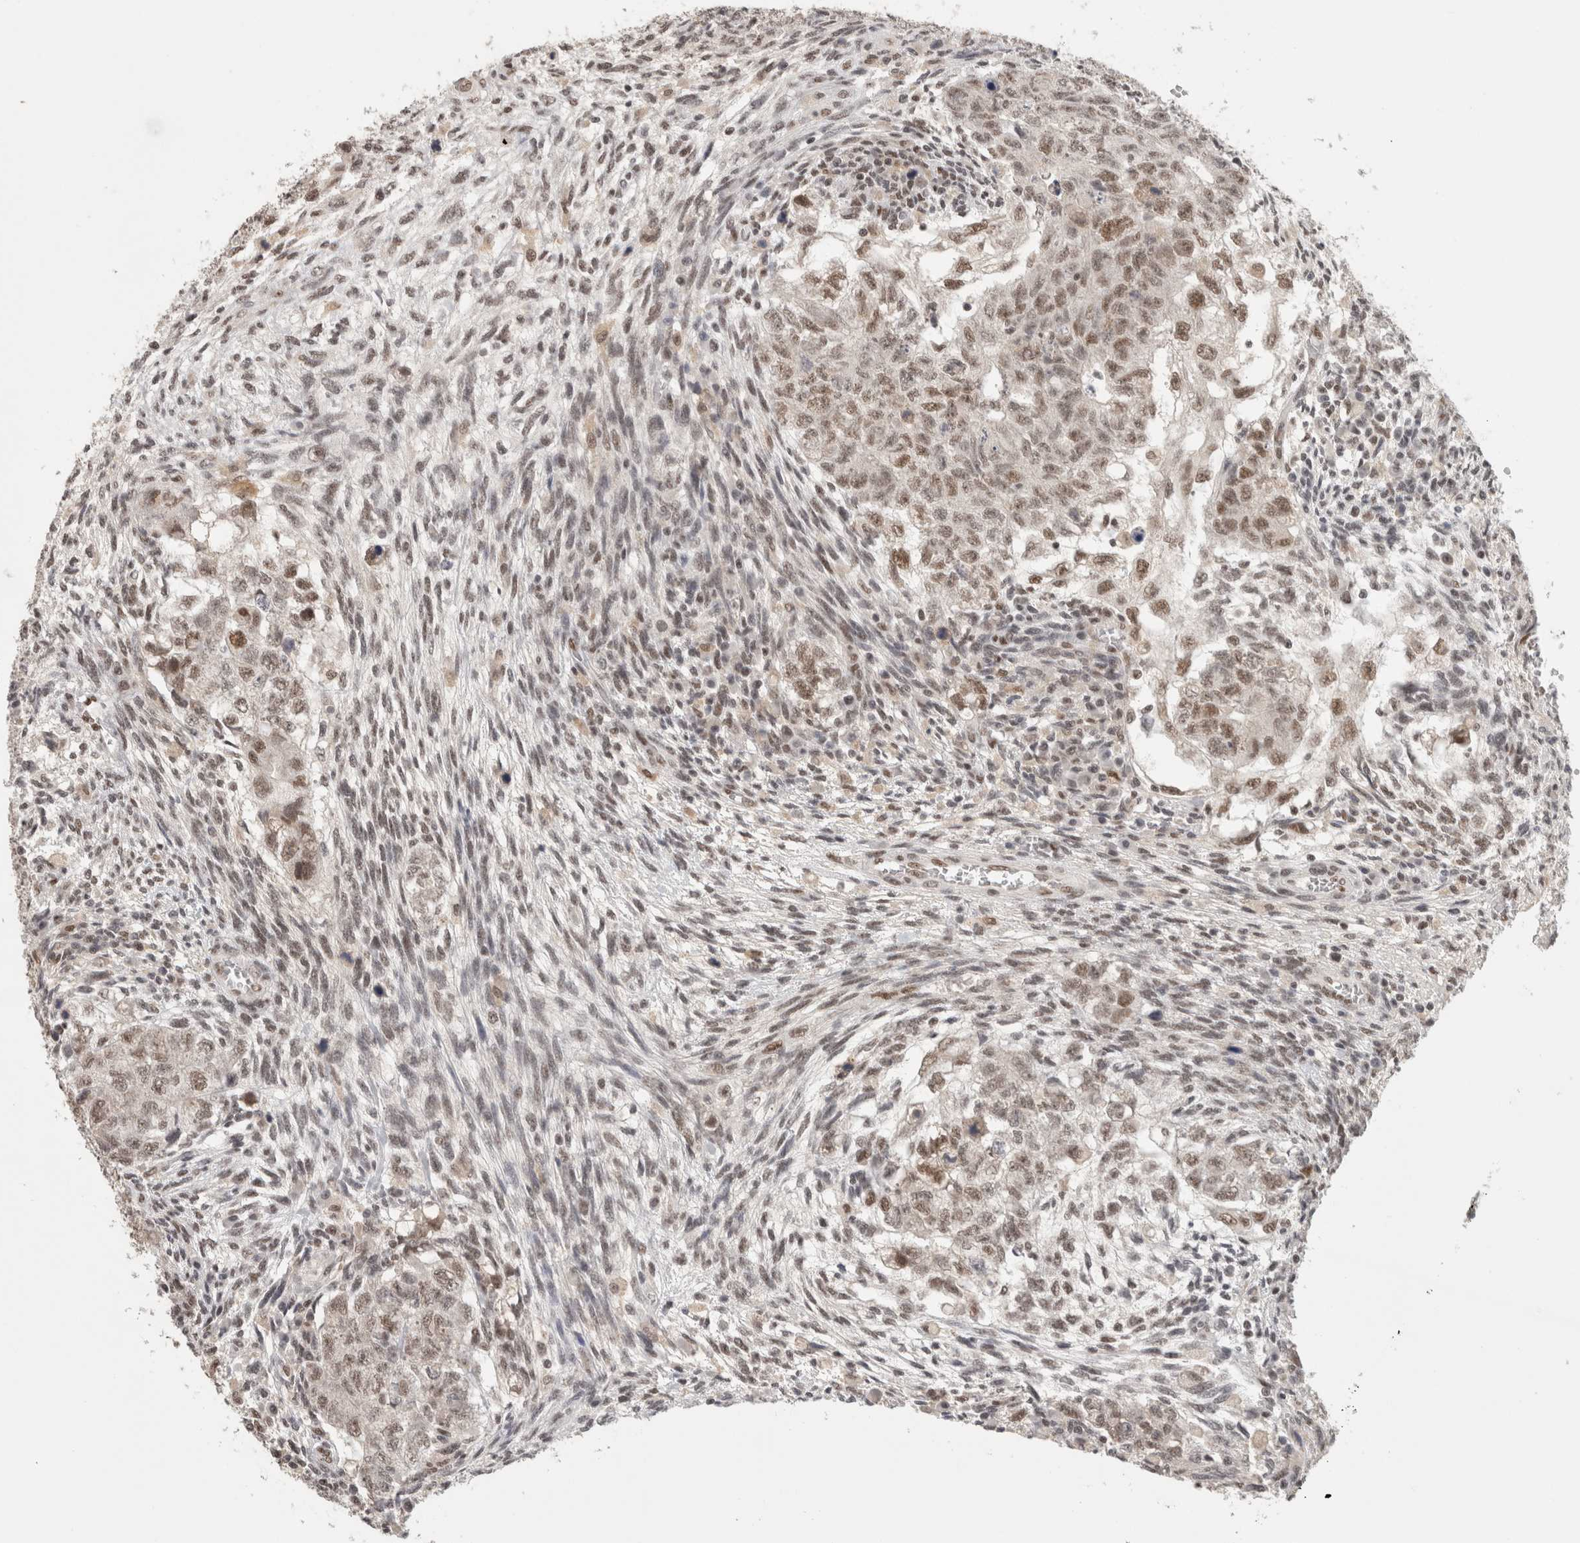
{"staining": {"intensity": "weak", "quantity": ">75%", "location": "nuclear"}, "tissue": "testis cancer", "cell_type": "Tumor cells", "image_type": "cancer", "snomed": [{"axis": "morphology", "description": "Normal tissue, NOS"}, {"axis": "morphology", "description": "Carcinoma, Embryonal, NOS"}, {"axis": "topography", "description": "Testis"}], "caption": "Approximately >75% of tumor cells in human testis cancer (embryonal carcinoma) show weak nuclear protein expression as visualized by brown immunohistochemical staining.", "gene": "ZNF830", "patient": {"sex": "male", "age": 36}}